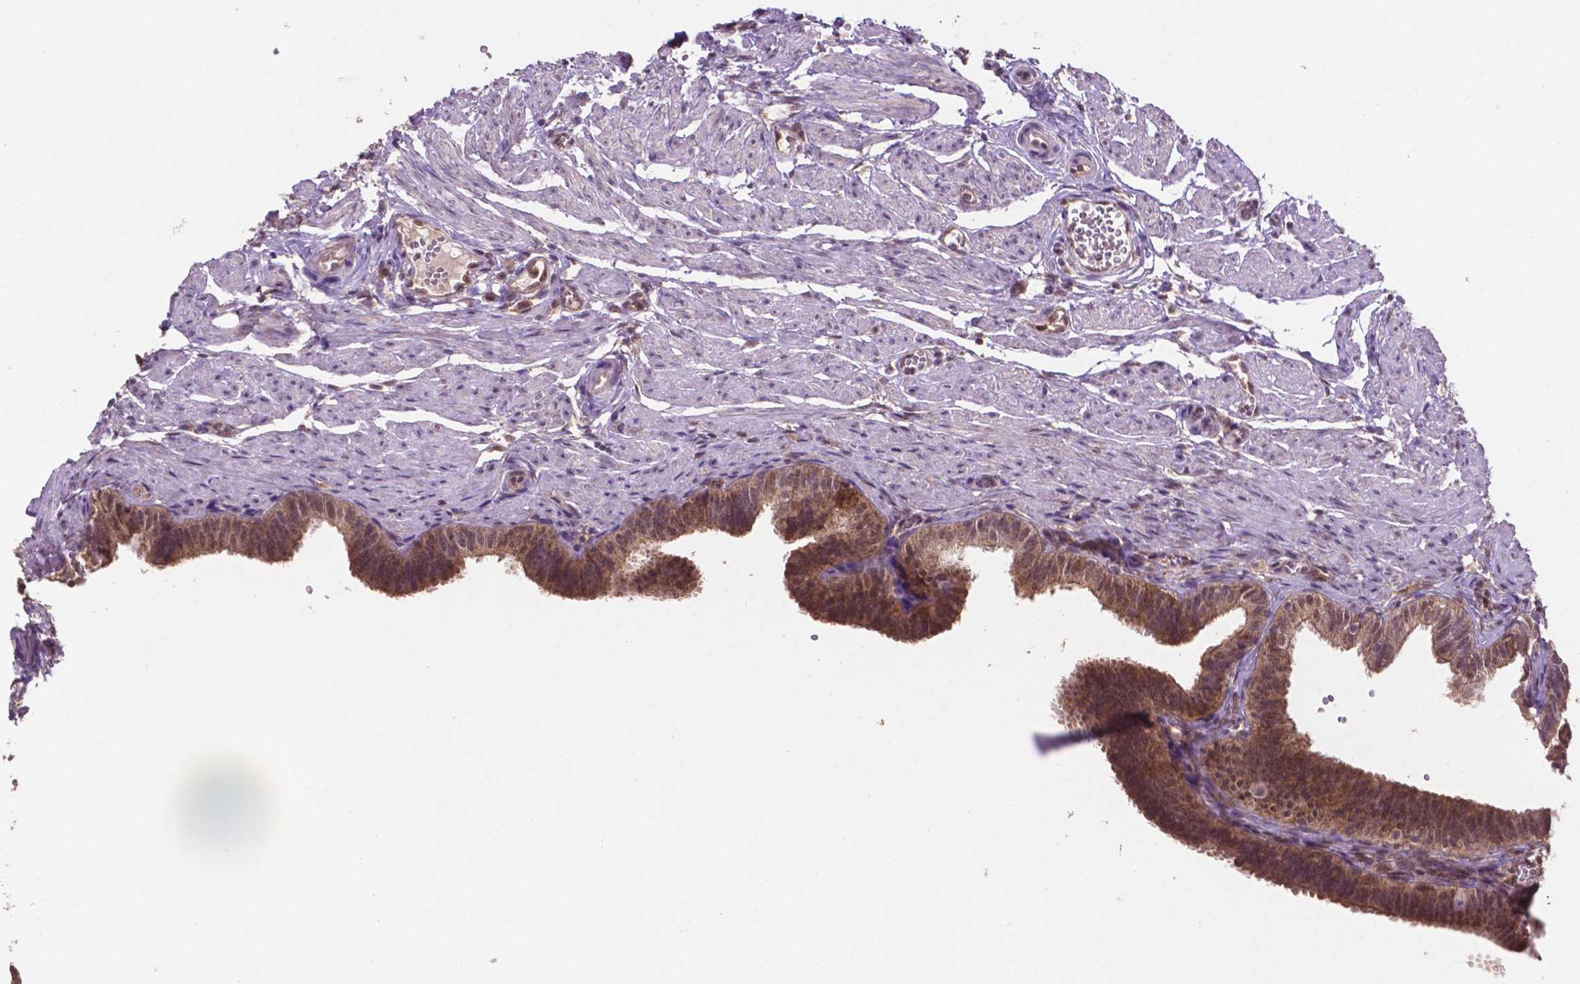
{"staining": {"intensity": "moderate", "quantity": ">75%", "location": "cytoplasmic/membranous,nuclear"}, "tissue": "fallopian tube", "cell_type": "Glandular cells", "image_type": "normal", "snomed": [{"axis": "morphology", "description": "Normal tissue, NOS"}, {"axis": "topography", "description": "Fallopian tube"}], "caption": "Fallopian tube stained with a protein marker exhibits moderate staining in glandular cells.", "gene": "UBE2L6", "patient": {"sex": "female", "age": 25}}